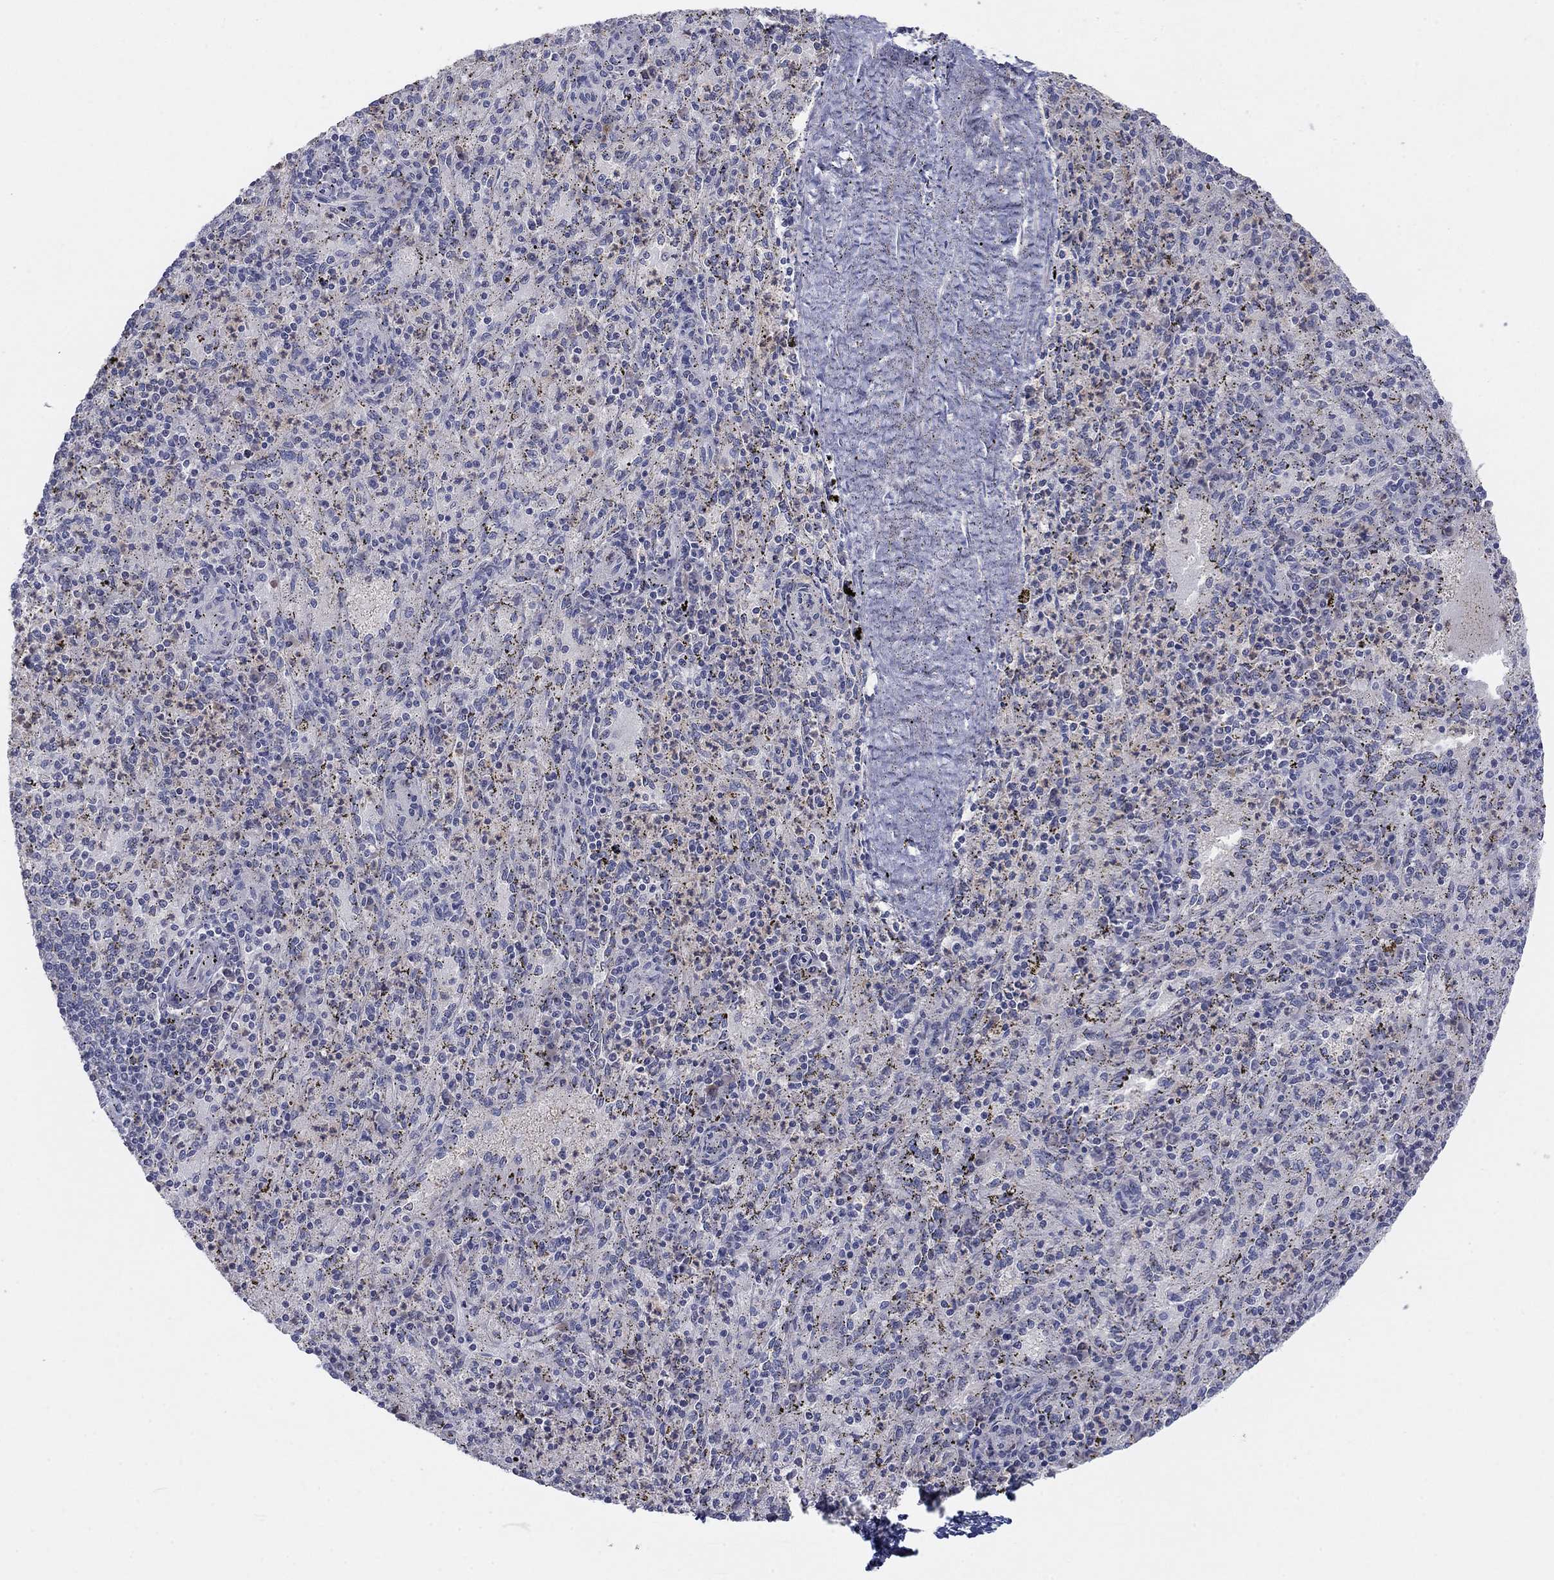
{"staining": {"intensity": "negative", "quantity": "none", "location": "none"}, "tissue": "spleen", "cell_type": "Cells in red pulp", "image_type": "normal", "snomed": [{"axis": "morphology", "description": "Normal tissue, NOS"}, {"axis": "topography", "description": "Spleen"}], "caption": "This is an IHC image of unremarkable spleen. There is no staining in cells in red pulp.", "gene": "AMN1", "patient": {"sex": "male", "age": 60}}